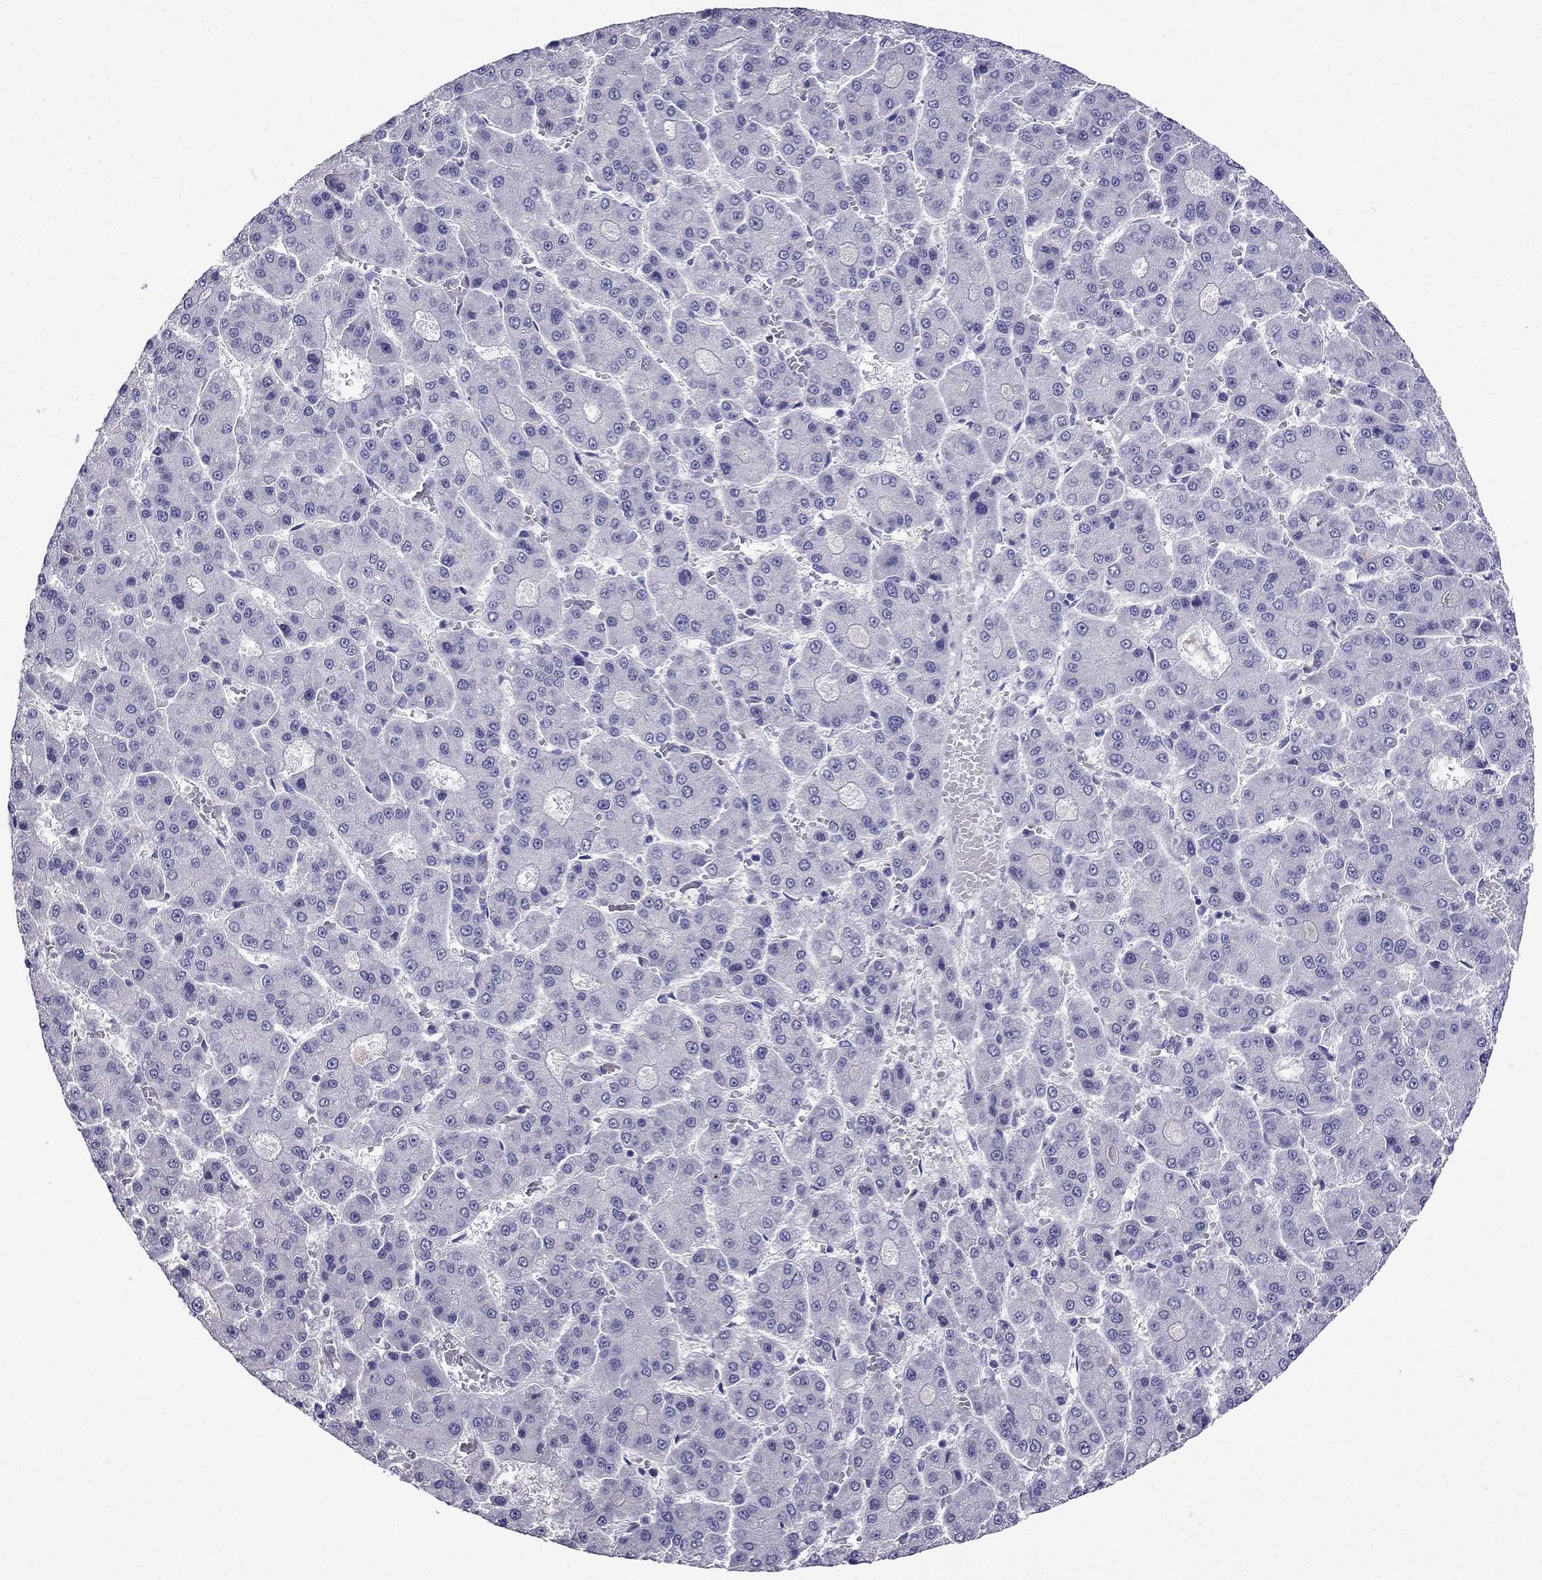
{"staining": {"intensity": "negative", "quantity": "none", "location": "none"}, "tissue": "liver cancer", "cell_type": "Tumor cells", "image_type": "cancer", "snomed": [{"axis": "morphology", "description": "Carcinoma, Hepatocellular, NOS"}, {"axis": "topography", "description": "Liver"}], "caption": "This is an immunohistochemistry micrograph of liver cancer. There is no expression in tumor cells.", "gene": "SCNN1D", "patient": {"sex": "male", "age": 70}}